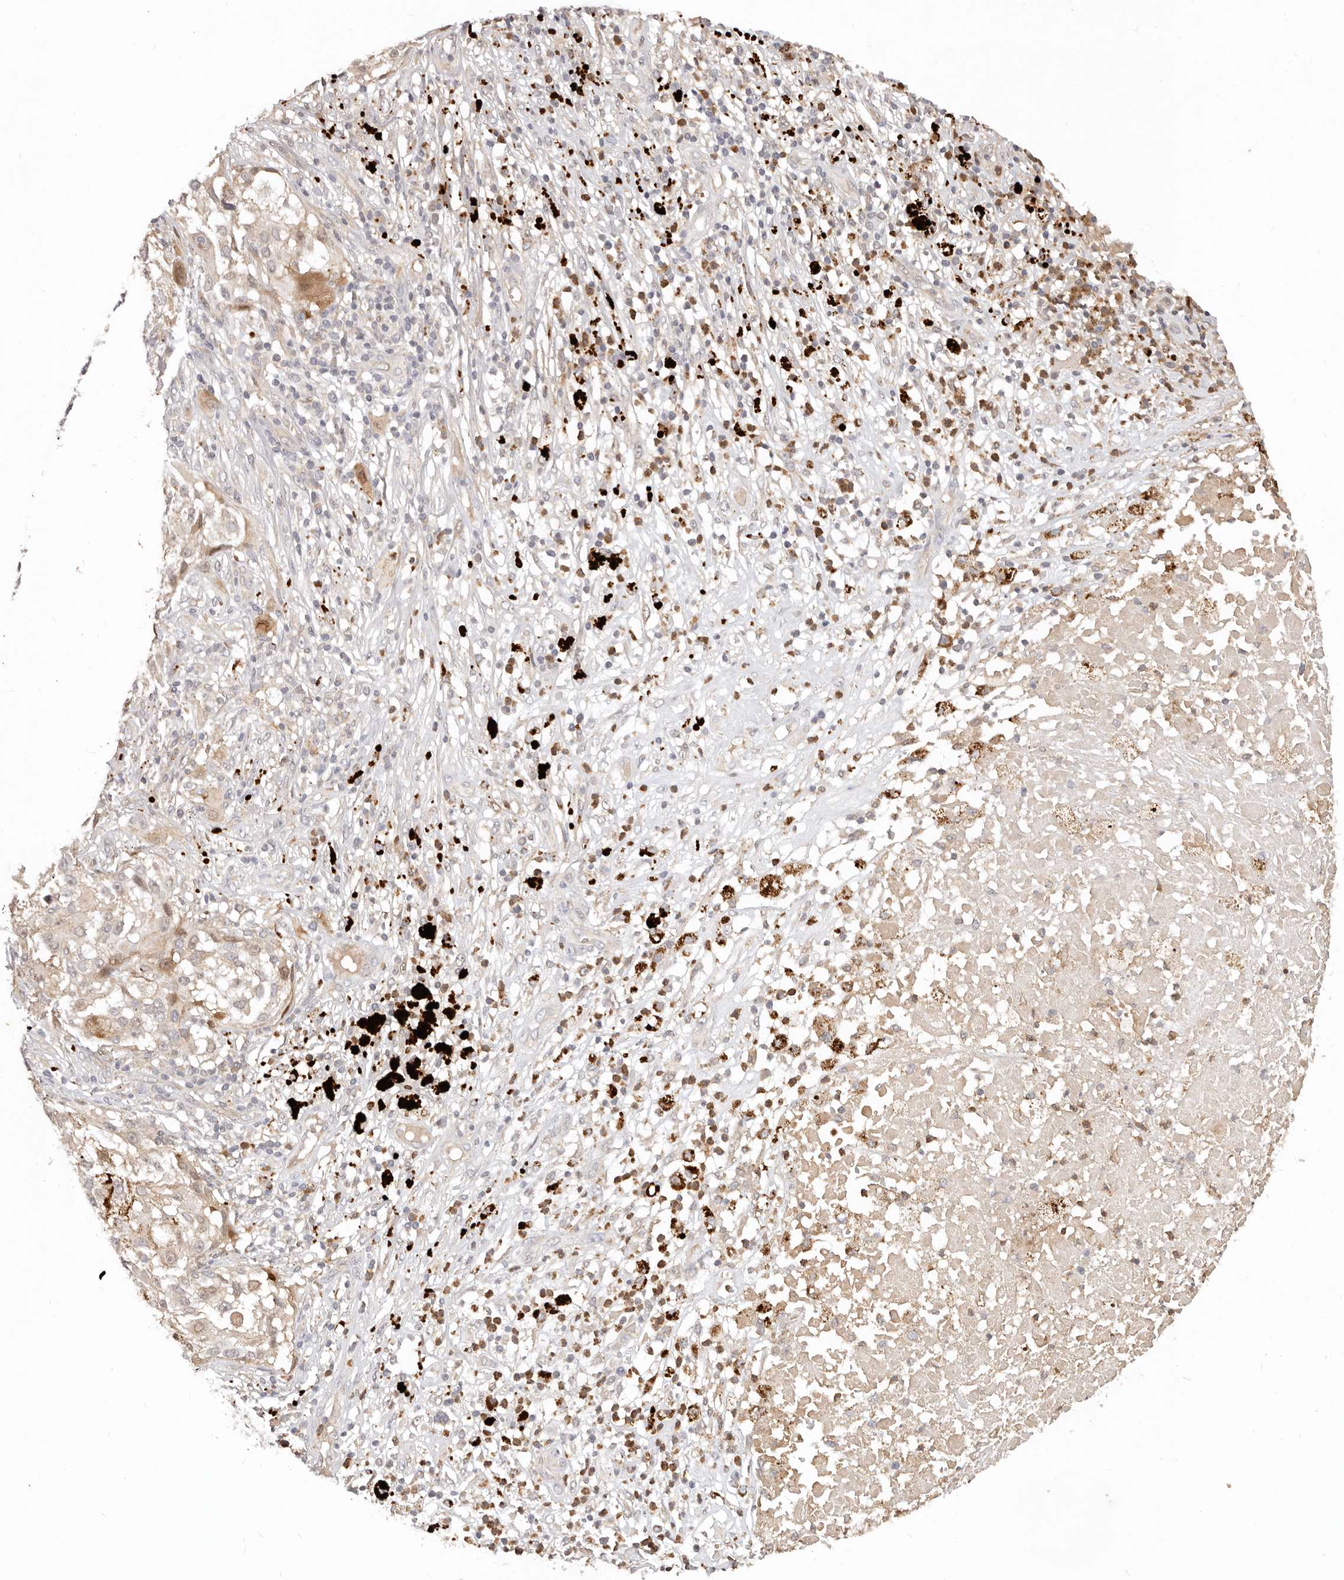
{"staining": {"intensity": "weak", "quantity": "<25%", "location": "cytoplasmic/membranous,nuclear"}, "tissue": "melanoma", "cell_type": "Tumor cells", "image_type": "cancer", "snomed": [{"axis": "morphology", "description": "Necrosis, NOS"}, {"axis": "morphology", "description": "Malignant melanoma, NOS"}, {"axis": "topography", "description": "Skin"}], "caption": "Image shows no significant protein expression in tumor cells of malignant melanoma.", "gene": "USP49", "patient": {"sex": "female", "age": 87}}